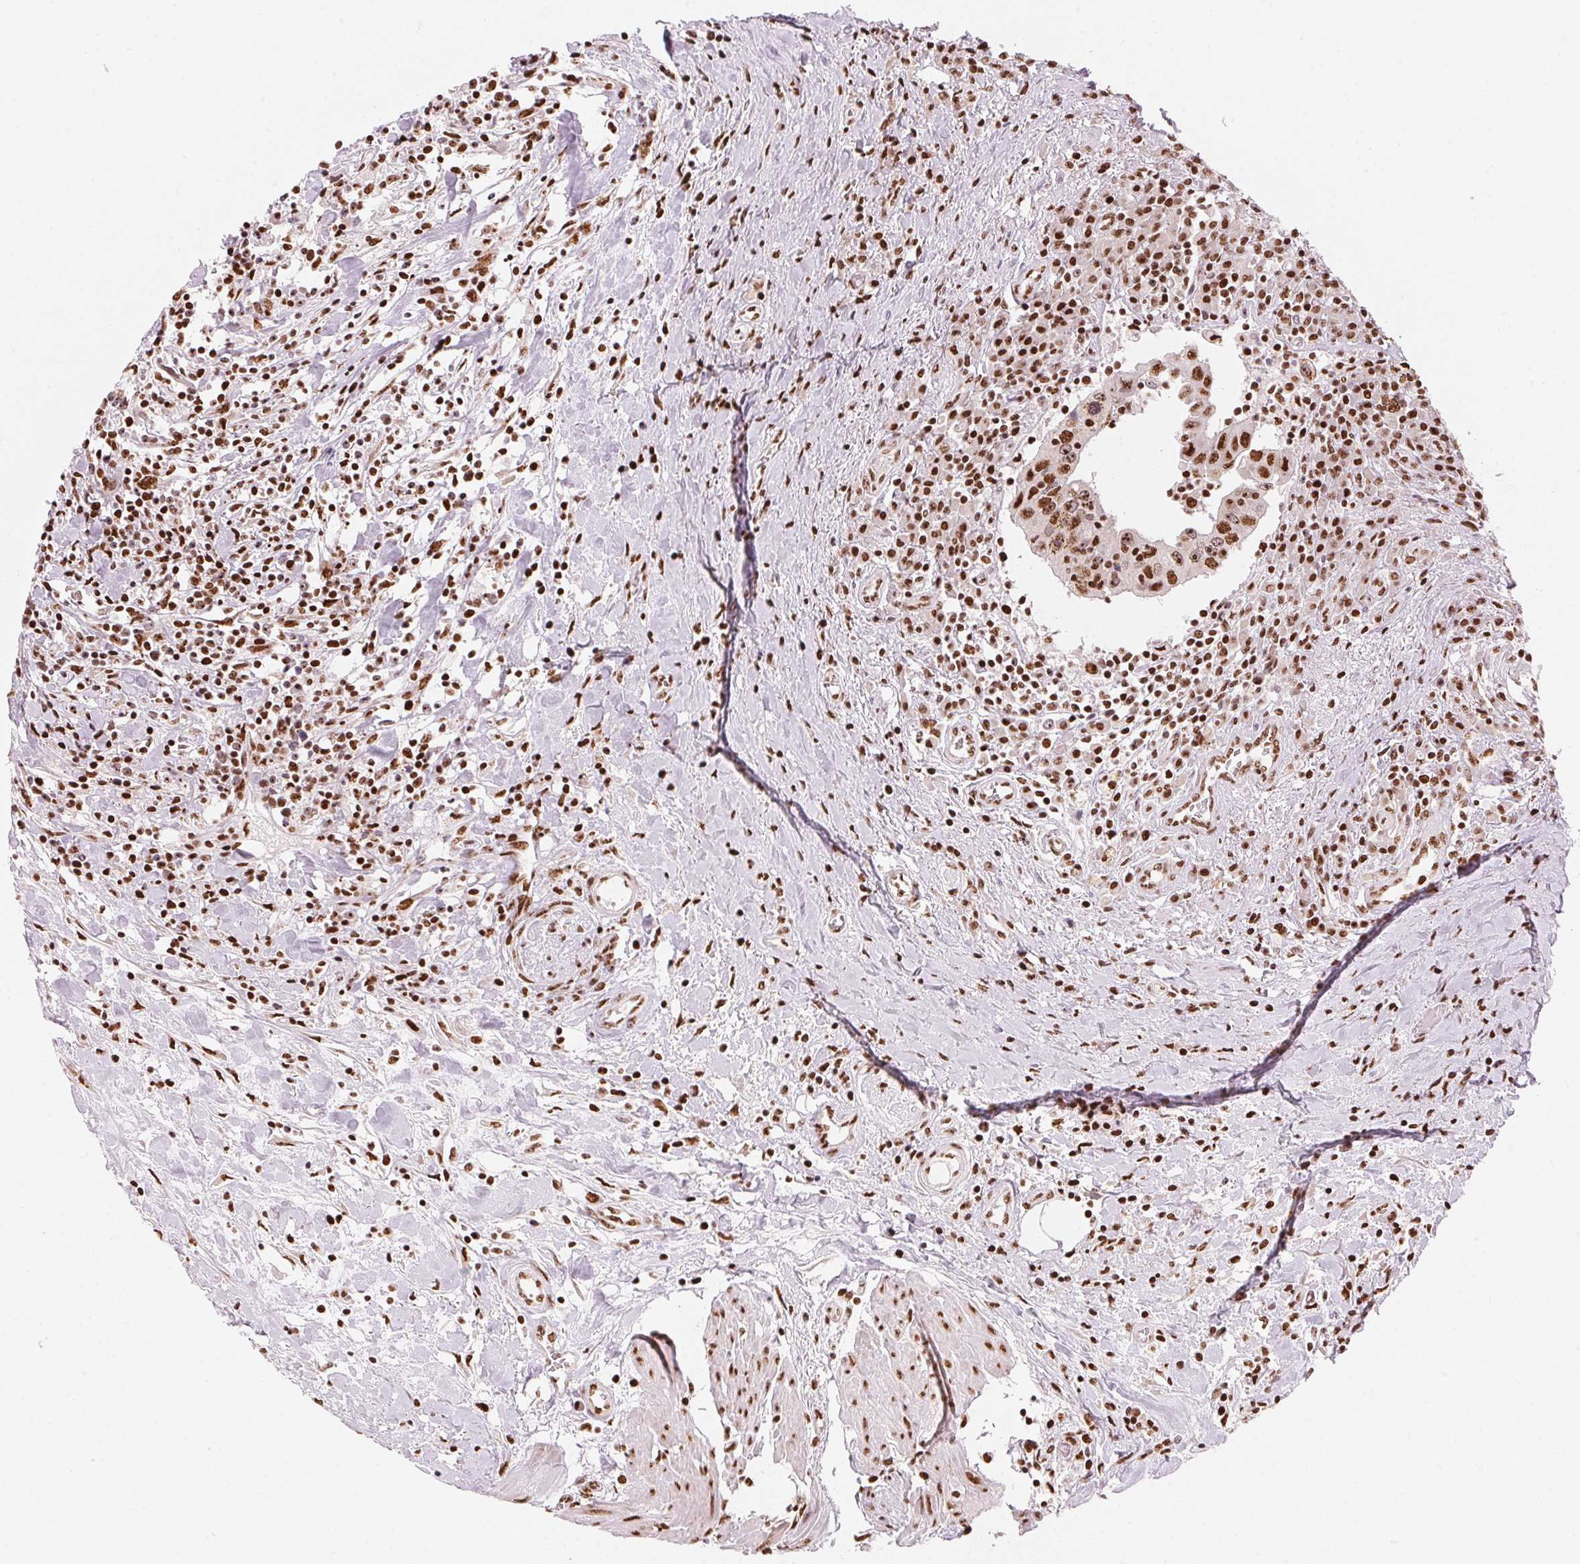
{"staining": {"intensity": "strong", "quantity": ">75%", "location": "nuclear"}, "tissue": "urothelial cancer", "cell_type": "Tumor cells", "image_type": "cancer", "snomed": [{"axis": "morphology", "description": "Urothelial carcinoma, High grade"}, {"axis": "topography", "description": "Urinary bladder"}], "caption": "This photomicrograph displays IHC staining of human urothelial cancer, with high strong nuclear staining in about >75% of tumor cells.", "gene": "NXF1", "patient": {"sex": "male", "age": 61}}